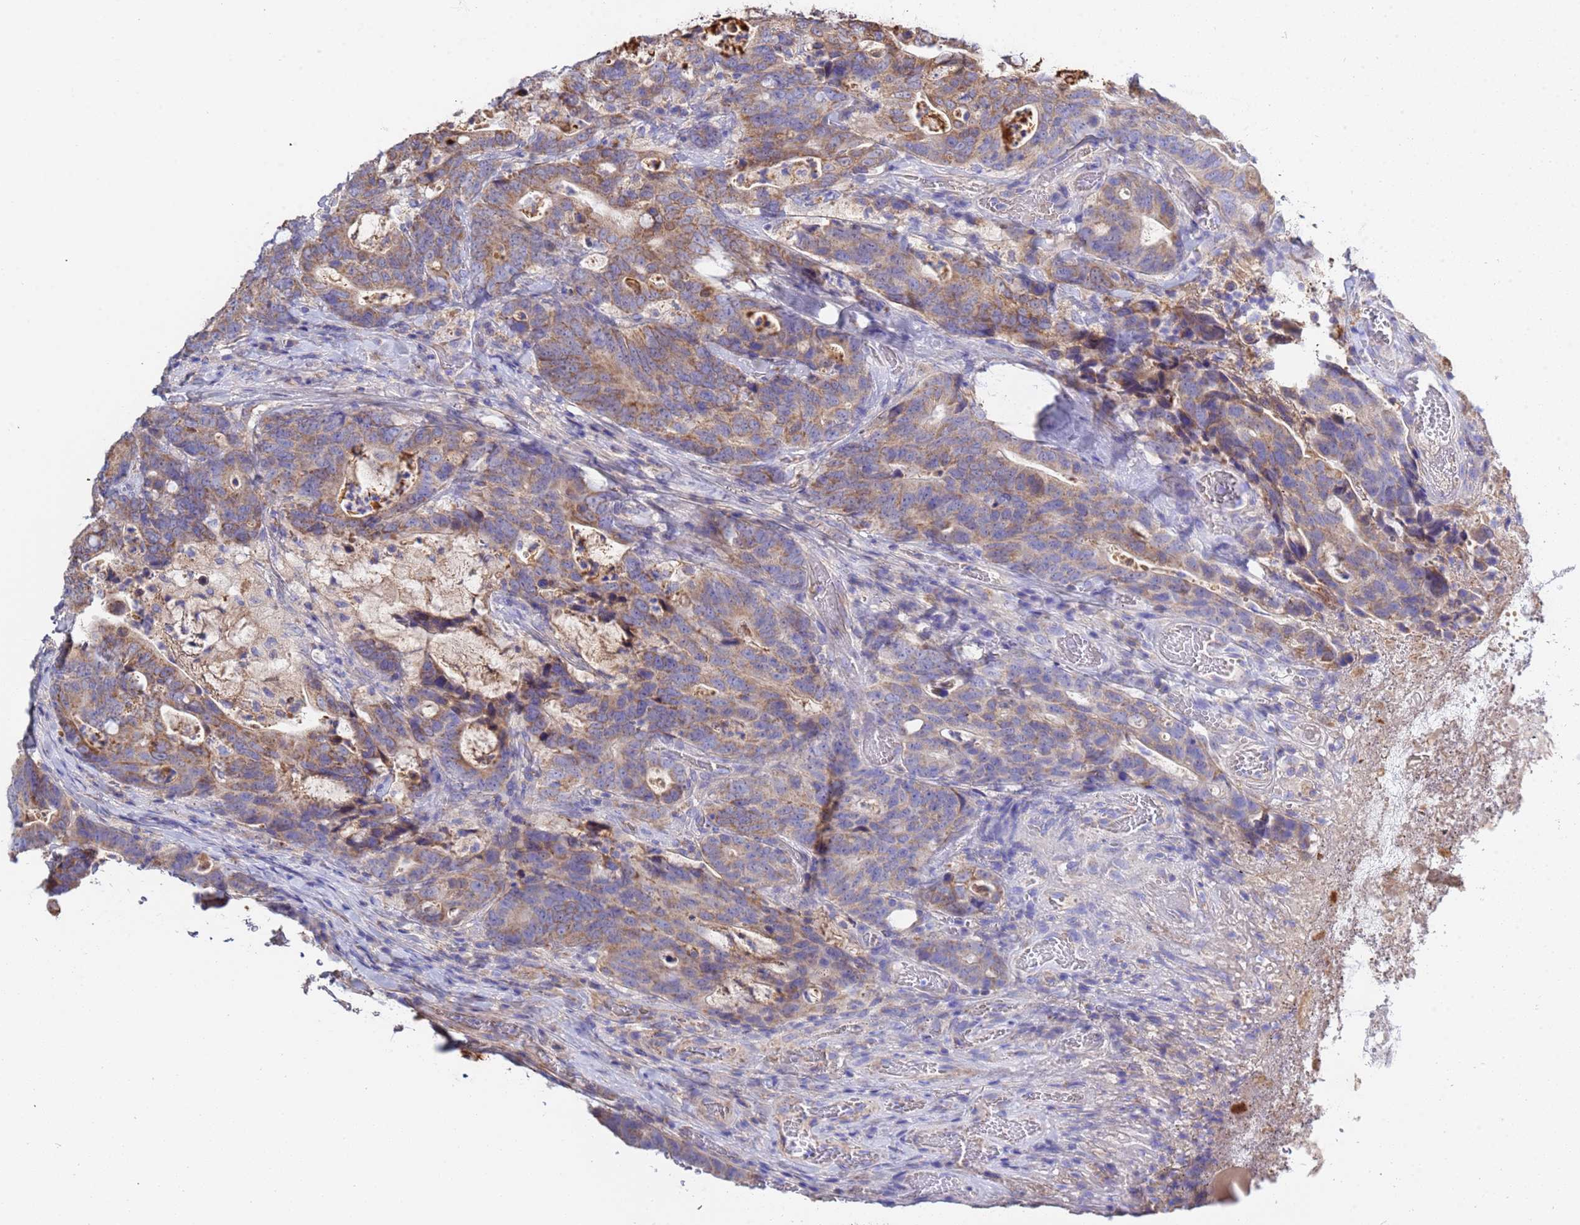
{"staining": {"intensity": "moderate", "quantity": ">75%", "location": "cytoplasmic/membranous"}, "tissue": "colorectal cancer", "cell_type": "Tumor cells", "image_type": "cancer", "snomed": [{"axis": "morphology", "description": "Adenocarcinoma, NOS"}, {"axis": "topography", "description": "Colon"}], "caption": "Tumor cells show medium levels of moderate cytoplasmic/membranous expression in about >75% of cells in human colorectal cancer.", "gene": "GLUD1", "patient": {"sex": "female", "age": 82}}